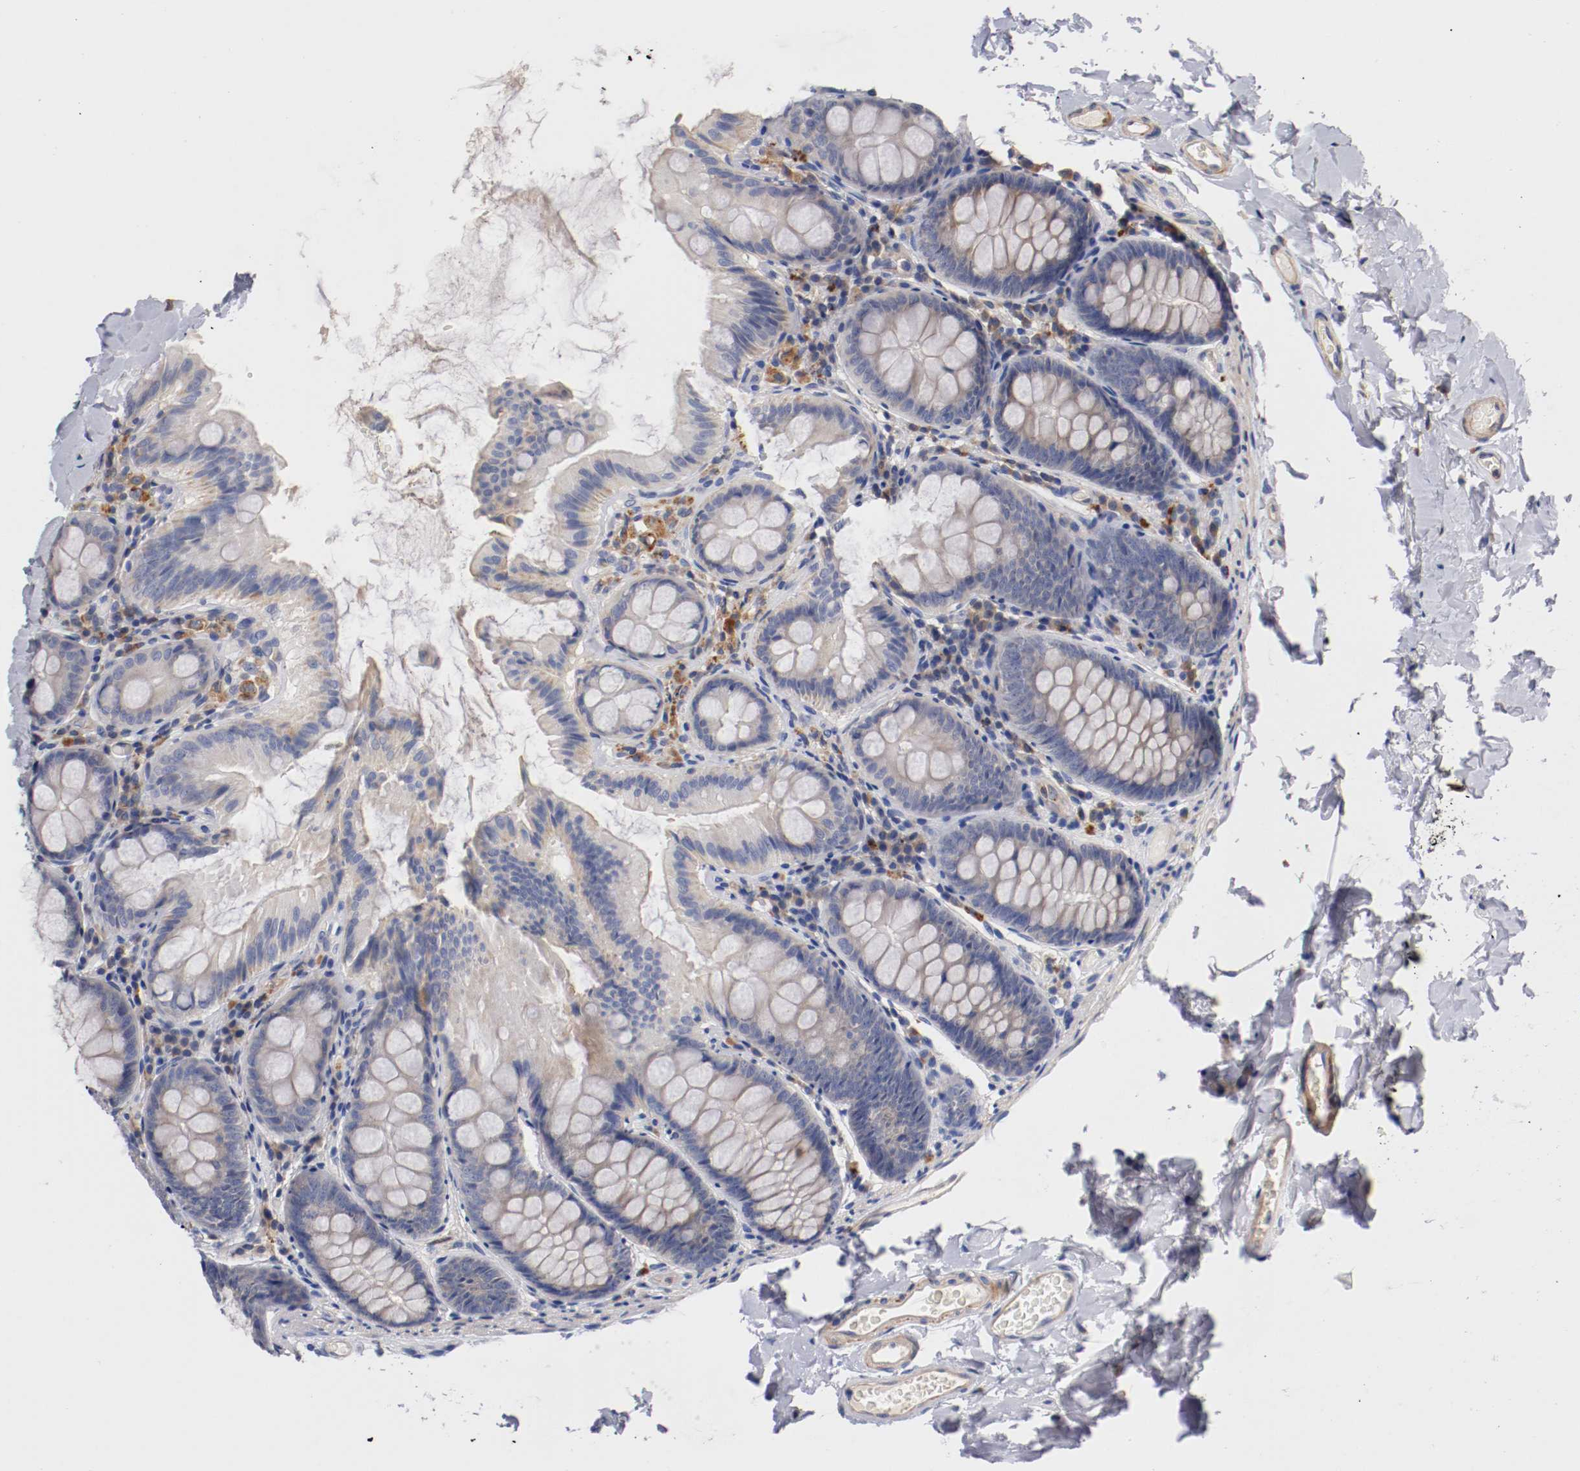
{"staining": {"intensity": "moderate", "quantity": "25%-75%", "location": "cytoplasmic/membranous"}, "tissue": "colon", "cell_type": "Endothelial cells", "image_type": "normal", "snomed": [{"axis": "morphology", "description": "Normal tissue, NOS"}, {"axis": "topography", "description": "Colon"}], "caption": "The immunohistochemical stain highlights moderate cytoplasmic/membranous positivity in endothelial cells of unremarkable colon.", "gene": "SEMA5A", "patient": {"sex": "female", "age": 61}}